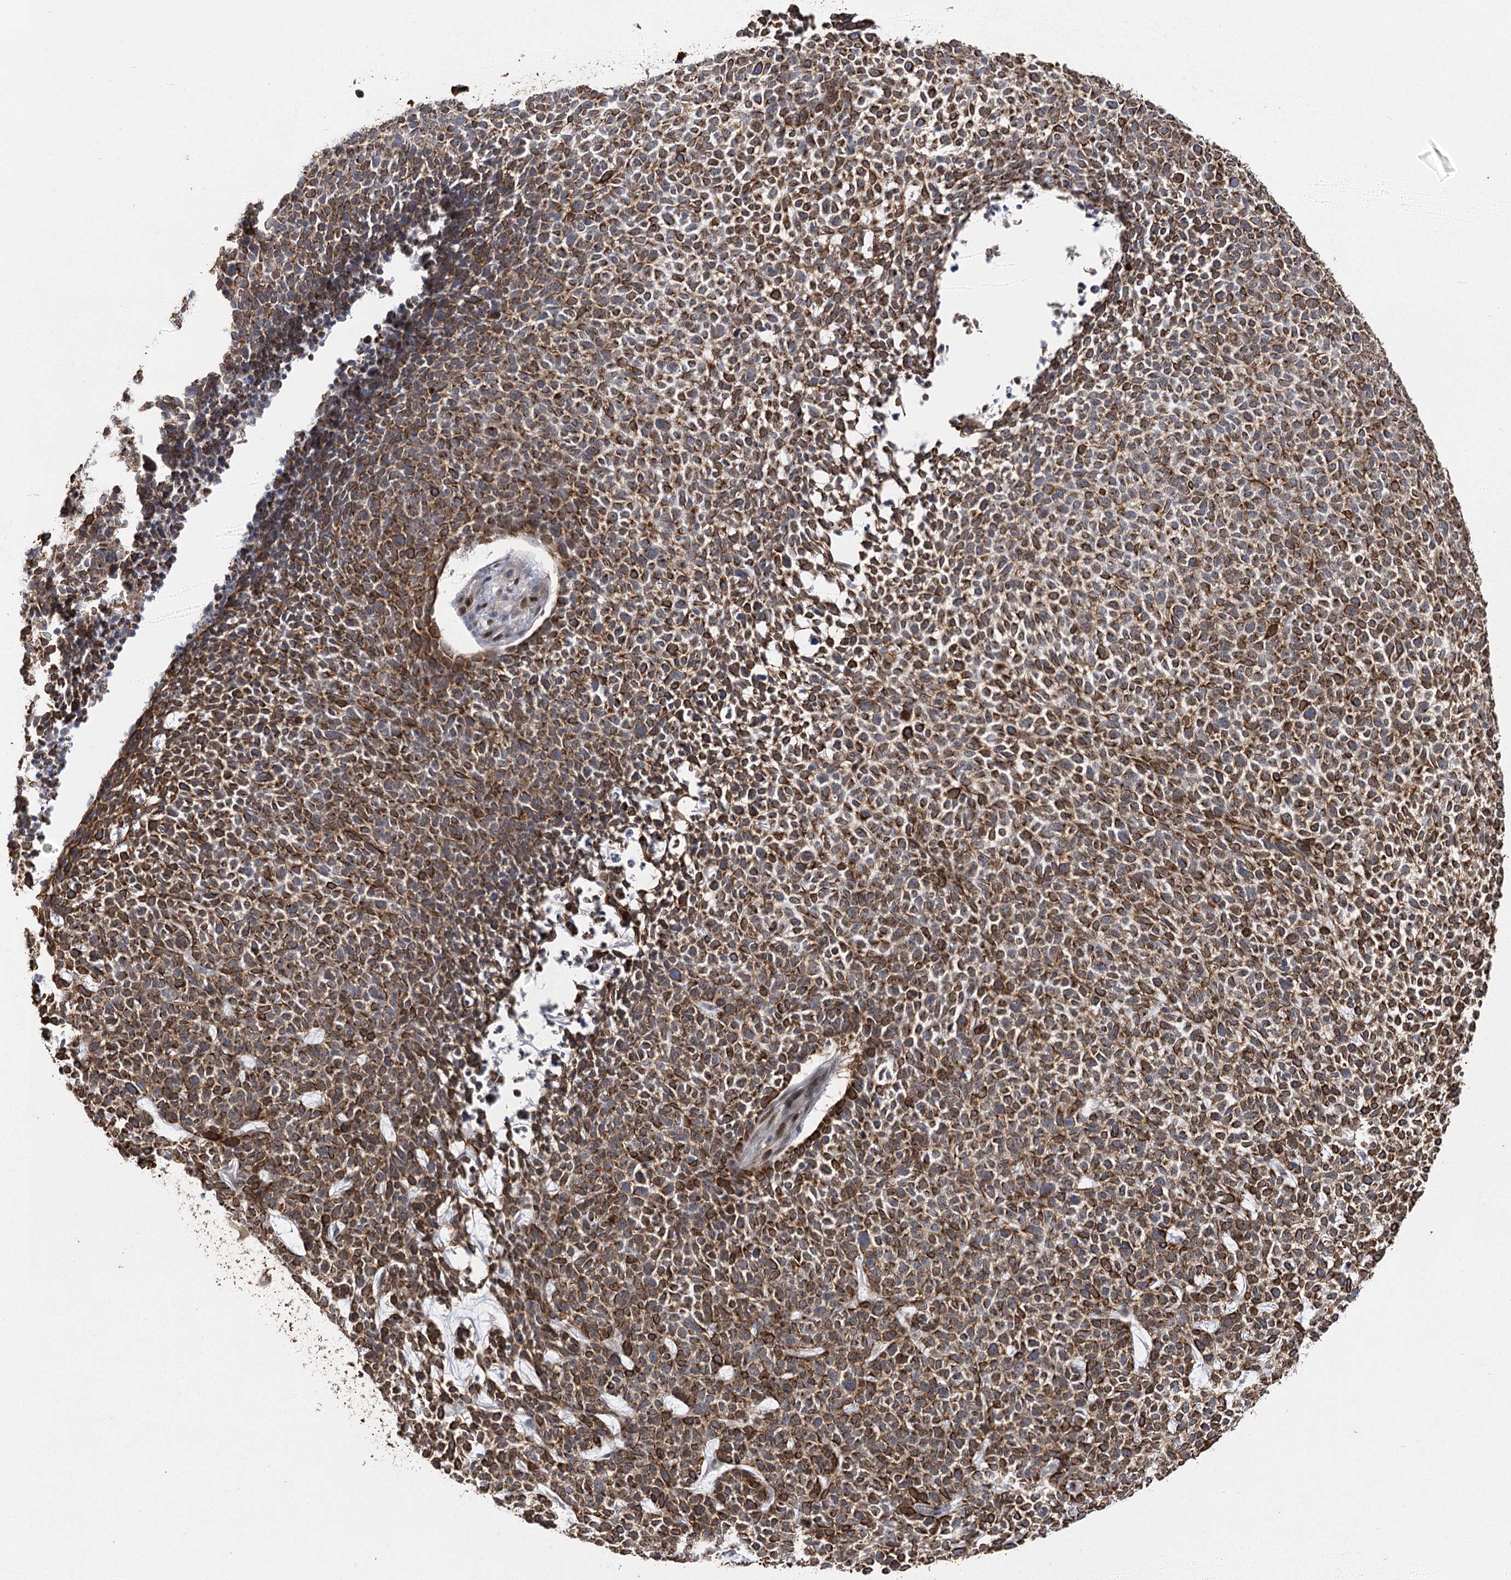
{"staining": {"intensity": "moderate", "quantity": ">75%", "location": "cytoplasmic/membranous"}, "tissue": "skin cancer", "cell_type": "Tumor cells", "image_type": "cancer", "snomed": [{"axis": "morphology", "description": "Basal cell carcinoma"}, {"axis": "topography", "description": "Skin"}], "caption": "Human skin cancer stained for a protein (brown) demonstrates moderate cytoplasmic/membranous positive positivity in about >75% of tumor cells.", "gene": "IL11RA", "patient": {"sex": "female", "age": 84}}